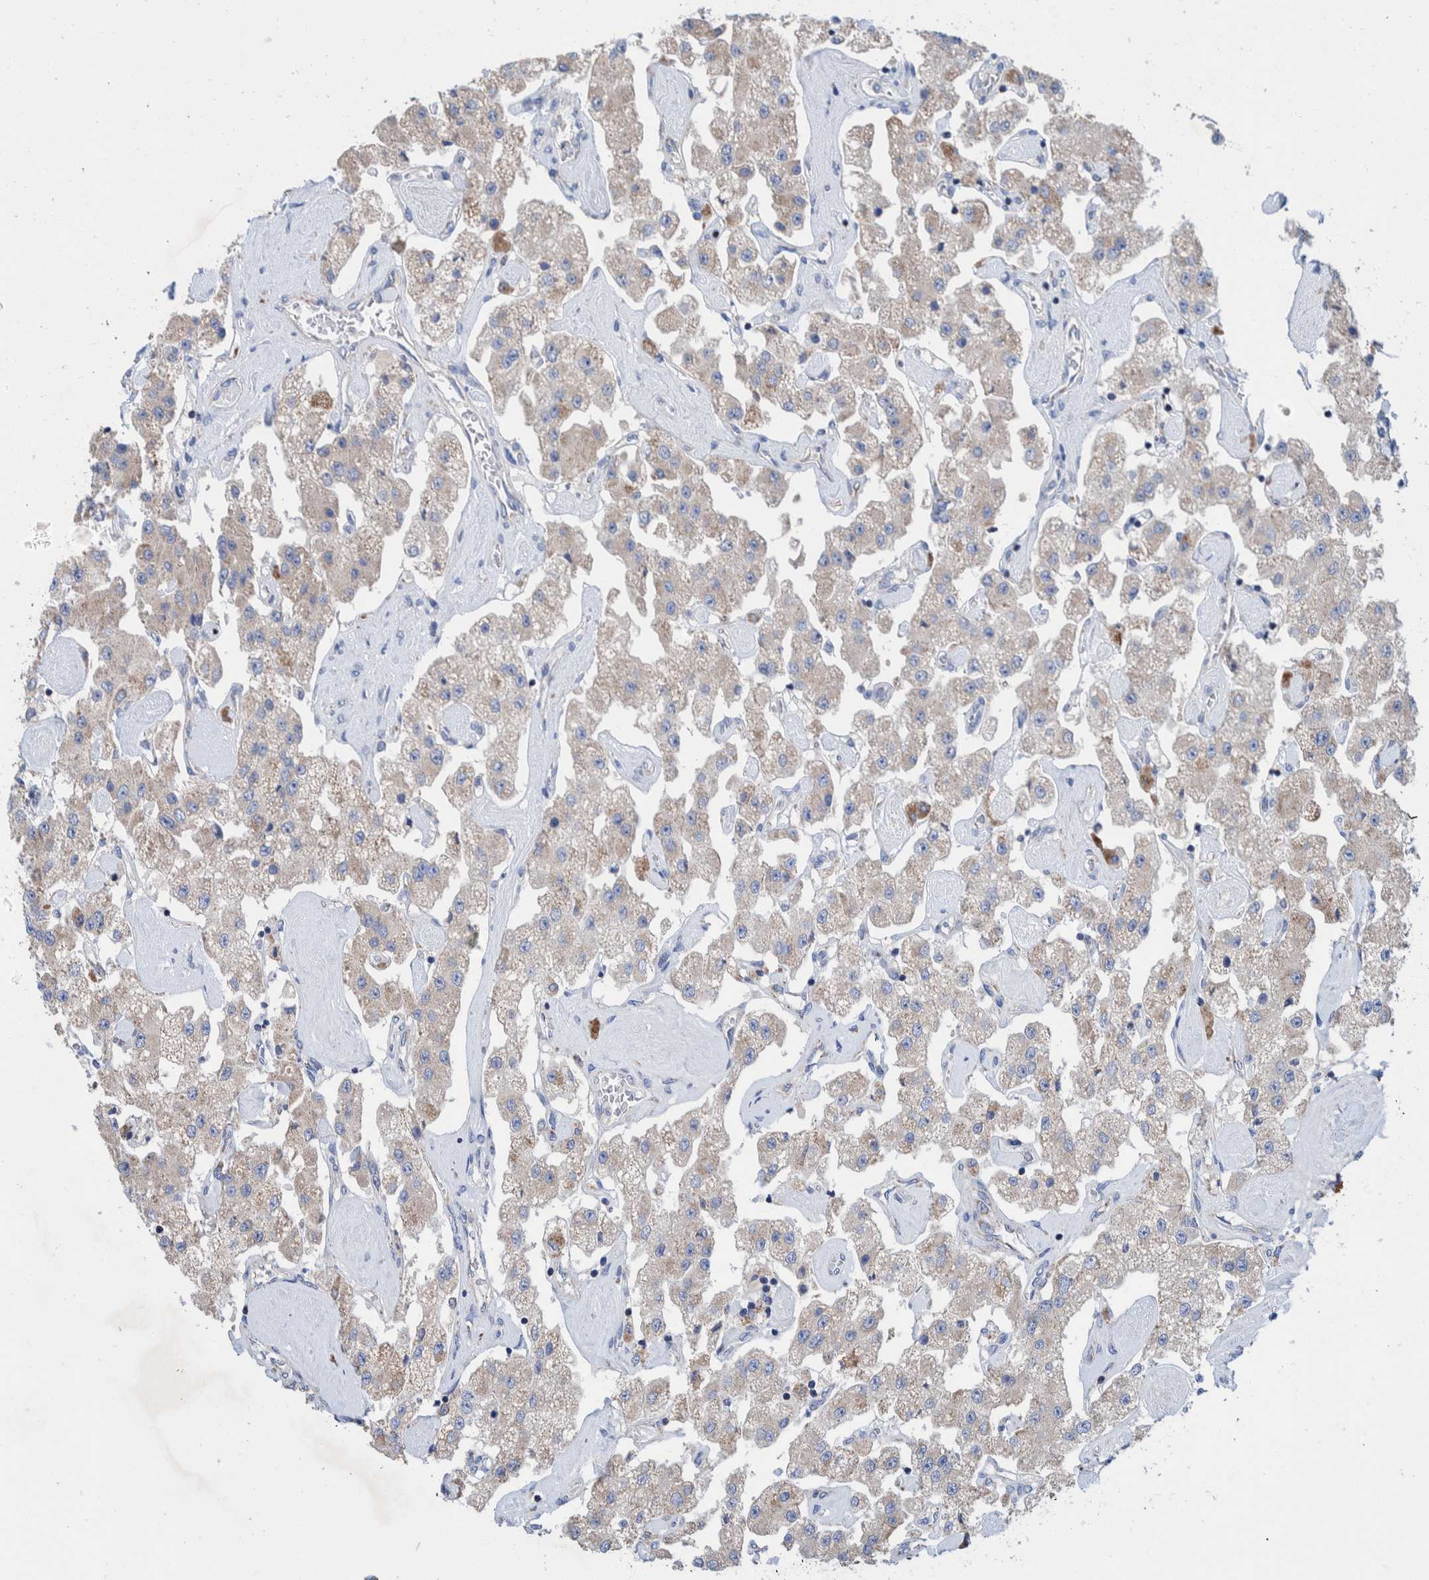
{"staining": {"intensity": "weak", "quantity": ">75%", "location": "cytoplasmic/membranous"}, "tissue": "carcinoid", "cell_type": "Tumor cells", "image_type": "cancer", "snomed": [{"axis": "morphology", "description": "Carcinoid, malignant, NOS"}, {"axis": "topography", "description": "Pancreas"}], "caption": "The micrograph shows staining of carcinoid (malignant), revealing weak cytoplasmic/membranous protein positivity (brown color) within tumor cells. (Brightfield microscopy of DAB IHC at high magnification).", "gene": "DECR1", "patient": {"sex": "male", "age": 41}}